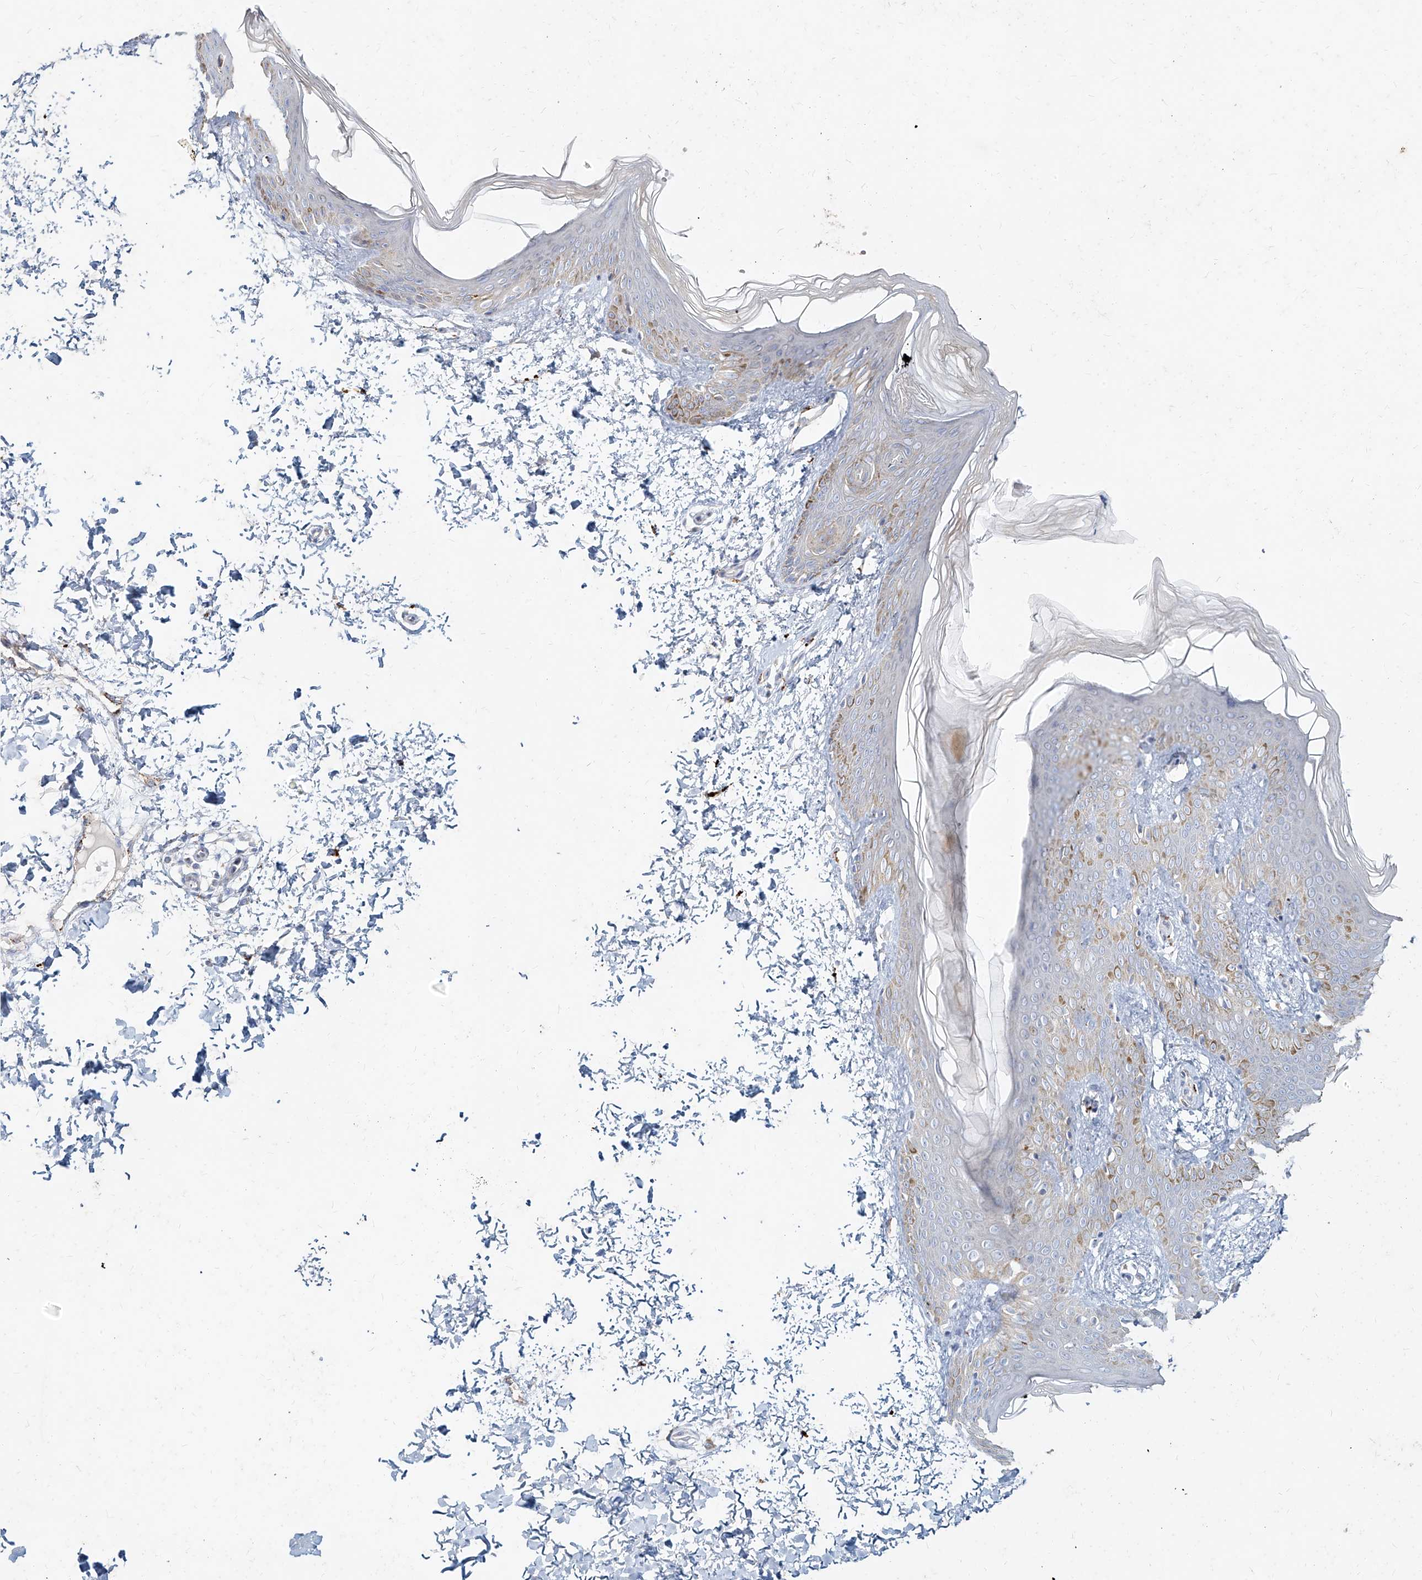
{"staining": {"intensity": "negative", "quantity": "none", "location": "none"}, "tissue": "skin", "cell_type": "Fibroblasts", "image_type": "normal", "snomed": [{"axis": "morphology", "description": "Normal tissue, NOS"}, {"axis": "morphology", "description": "Neoplasm, benign, NOS"}, {"axis": "topography", "description": "Skin"}, {"axis": "topography", "description": "Soft tissue"}], "caption": "IHC of normal human skin reveals no expression in fibroblasts. (Stains: DAB IHC with hematoxylin counter stain, Microscopy: brightfield microscopy at high magnification).", "gene": "MTX2", "patient": {"sex": "male", "age": 26}}